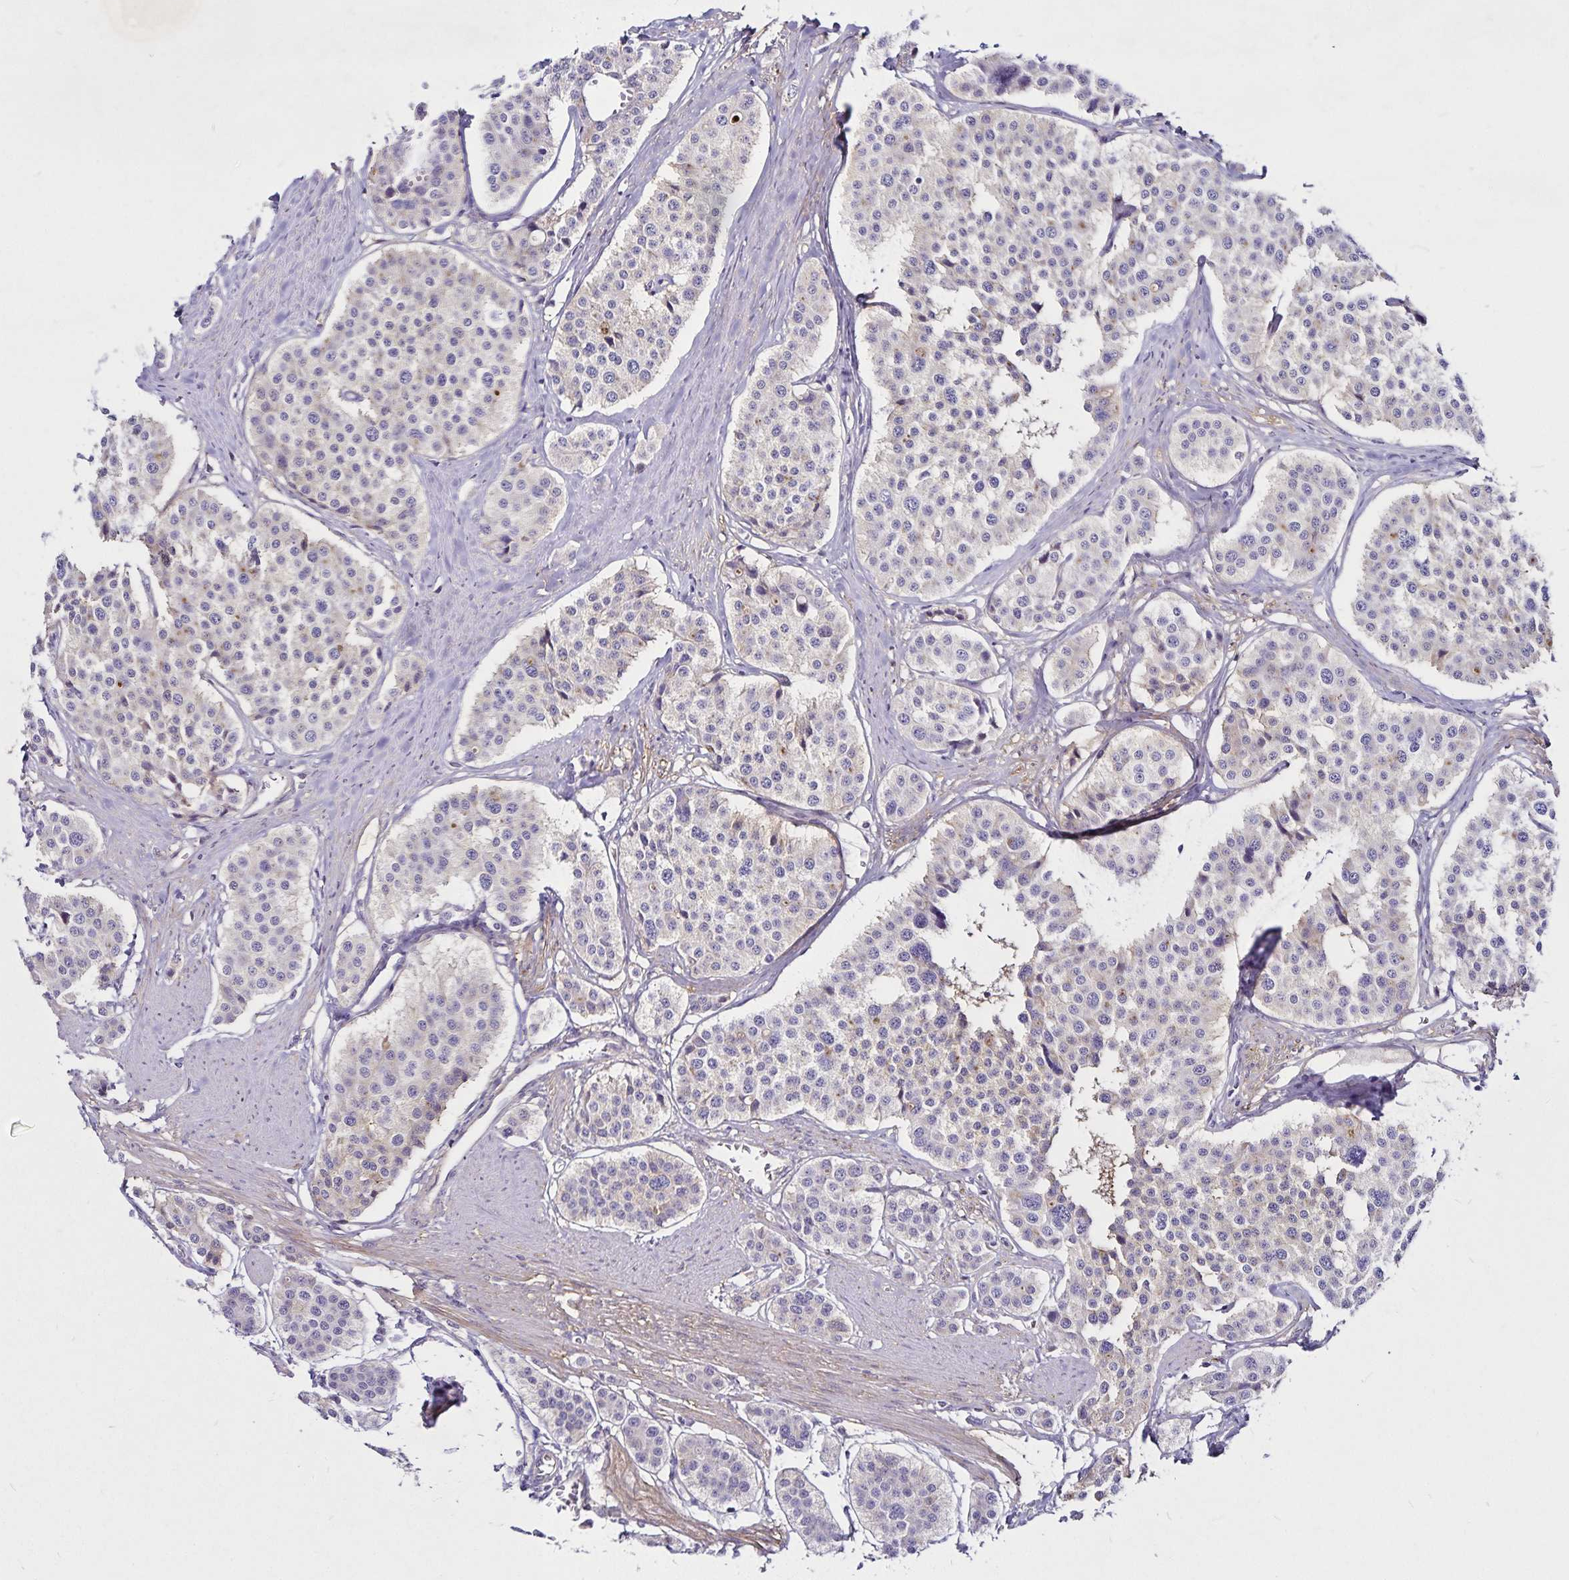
{"staining": {"intensity": "negative", "quantity": "none", "location": "none"}, "tissue": "carcinoid", "cell_type": "Tumor cells", "image_type": "cancer", "snomed": [{"axis": "morphology", "description": "Carcinoid, malignant, NOS"}, {"axis": "topography", "description": "Small intestine"}], "caption": "Tumor cells are negative for protein expression in human carcinoid.", "gene": "GNG12", "patient": {"sex": "male", "age": 60}}